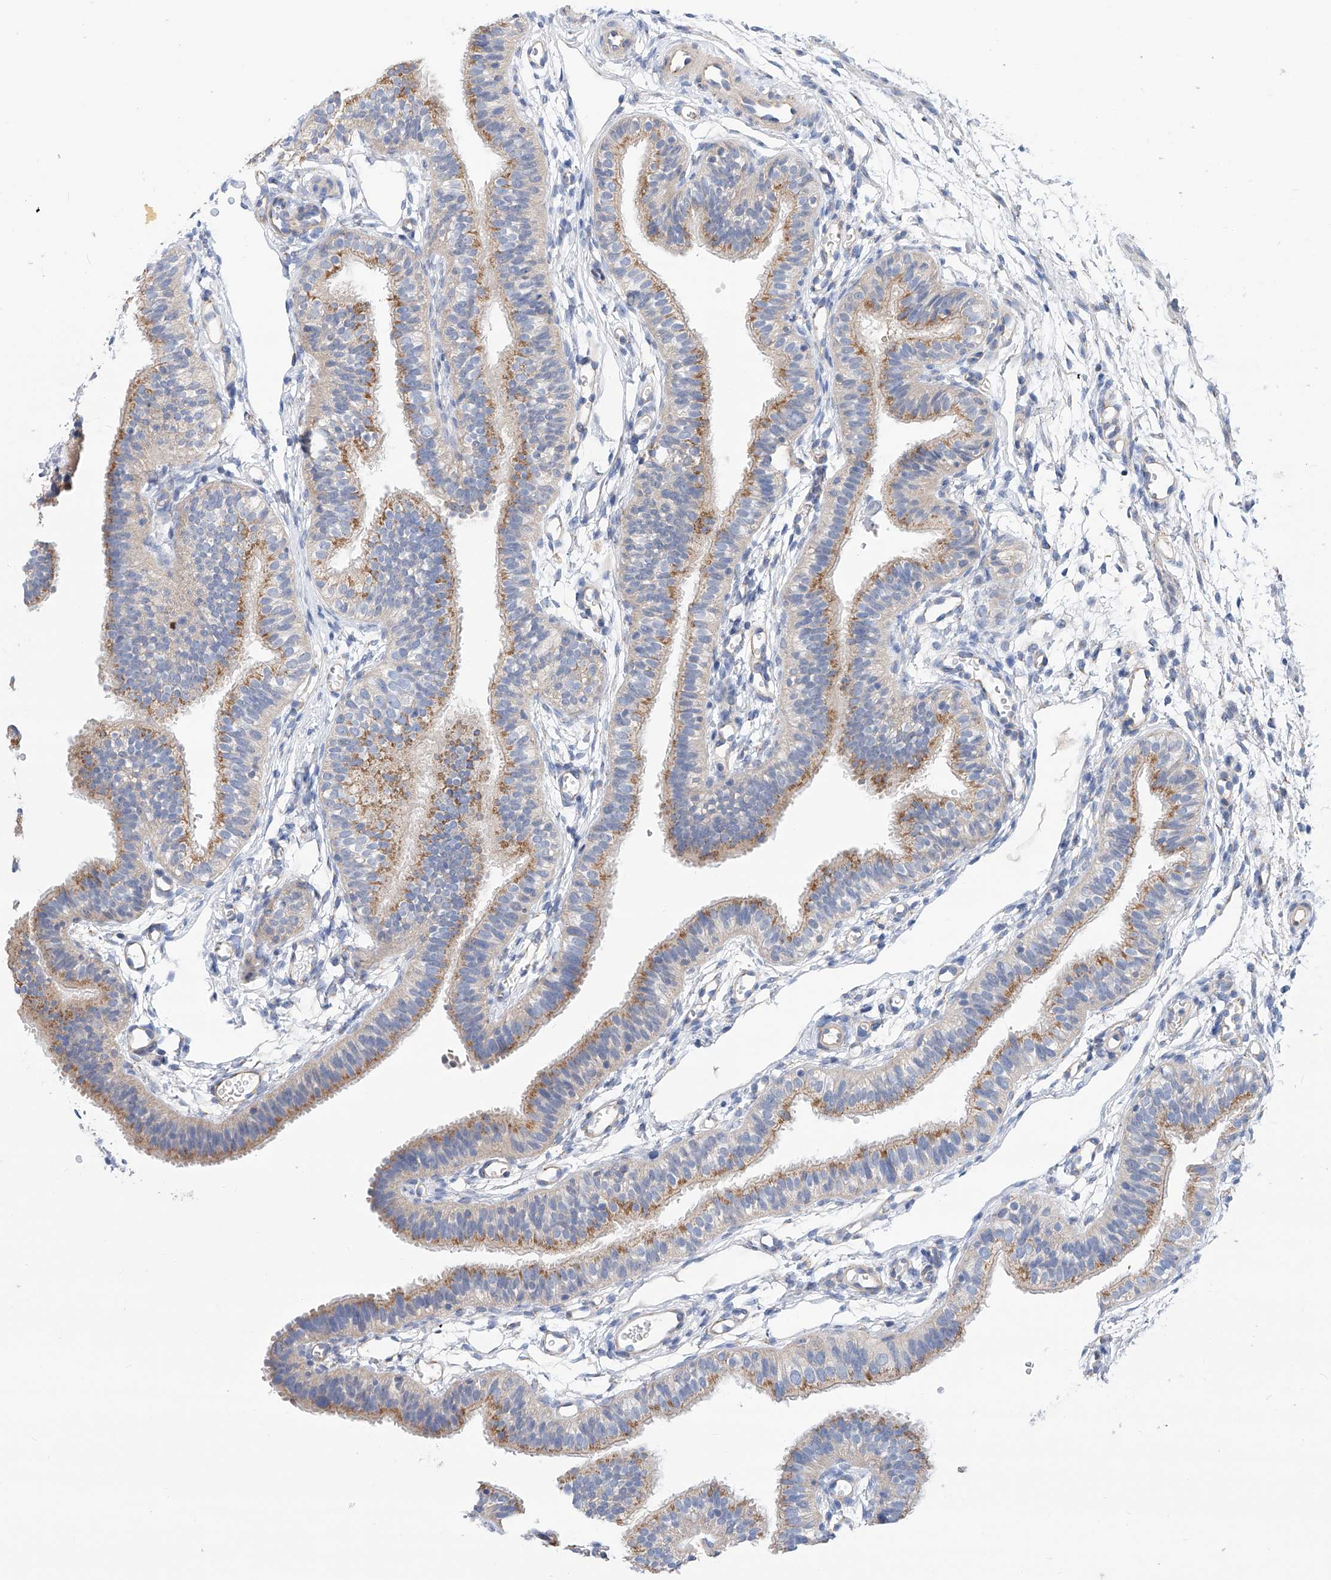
{"staining": {"intensity": "moderate", "quantity": "25%-75%", "location": "cytoplasmic/membranous"}, "tissue": "fallopian tube", "cell_type": "Glandular cells", "image_type": "normal", "snomed": [{"axis": "morphology", "description": "Normal tissue, NOS"}, {"axis": "topography", "description": "Fallopian tube"}], "caption": "Immunohistochemistry (IHC) of benign fallopian tube shows medium levels of moderate cytoplasmic/membranous staining in about 25%-75% of glandular cells.", "gene": "SLC22A7", "patient": {"sex": "female", "age": 35}}